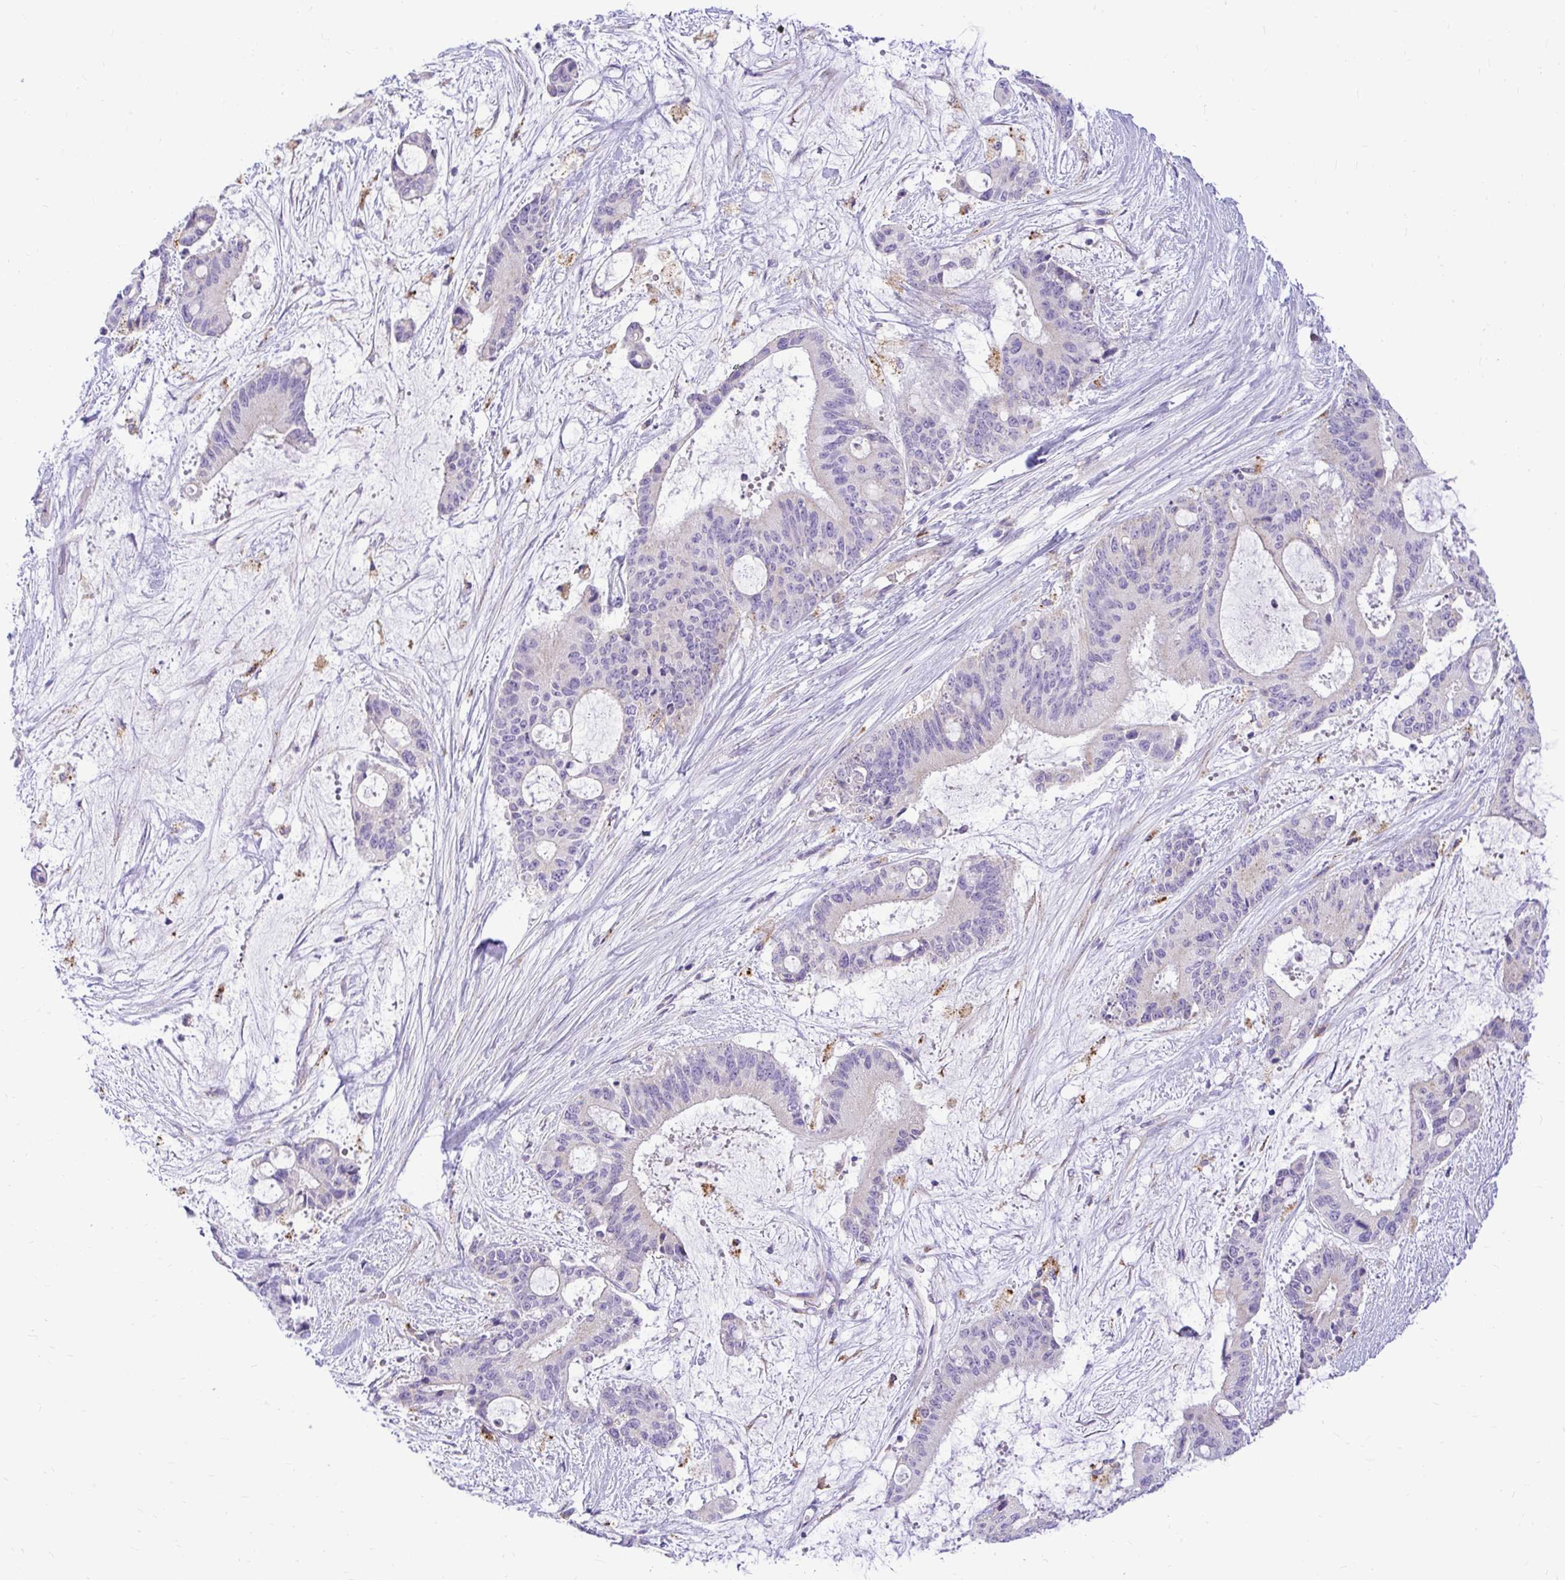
{"staining": {"intensity": "negative", "quantity": "none", "location": "none"}, "tissue": "liver cancer", "cell_type": "Tumor cells", "image_type": "cancer", "snomed": [{"axis": "morphology", "description": "Normal tissue, NOS"}, {"axis": "morphology", "description": "Cholangiocarcinoma"}, {"axis": "topography", "description": "Liver"}, {"axis": "topography", "description": "Peripheral nerve tissue"}], "caption": "IHC of liver cholangiocarcinoma shows no staining in tumor cells.", "gene": "PKN3", "patient": {"sex": "female", "age": 73}}